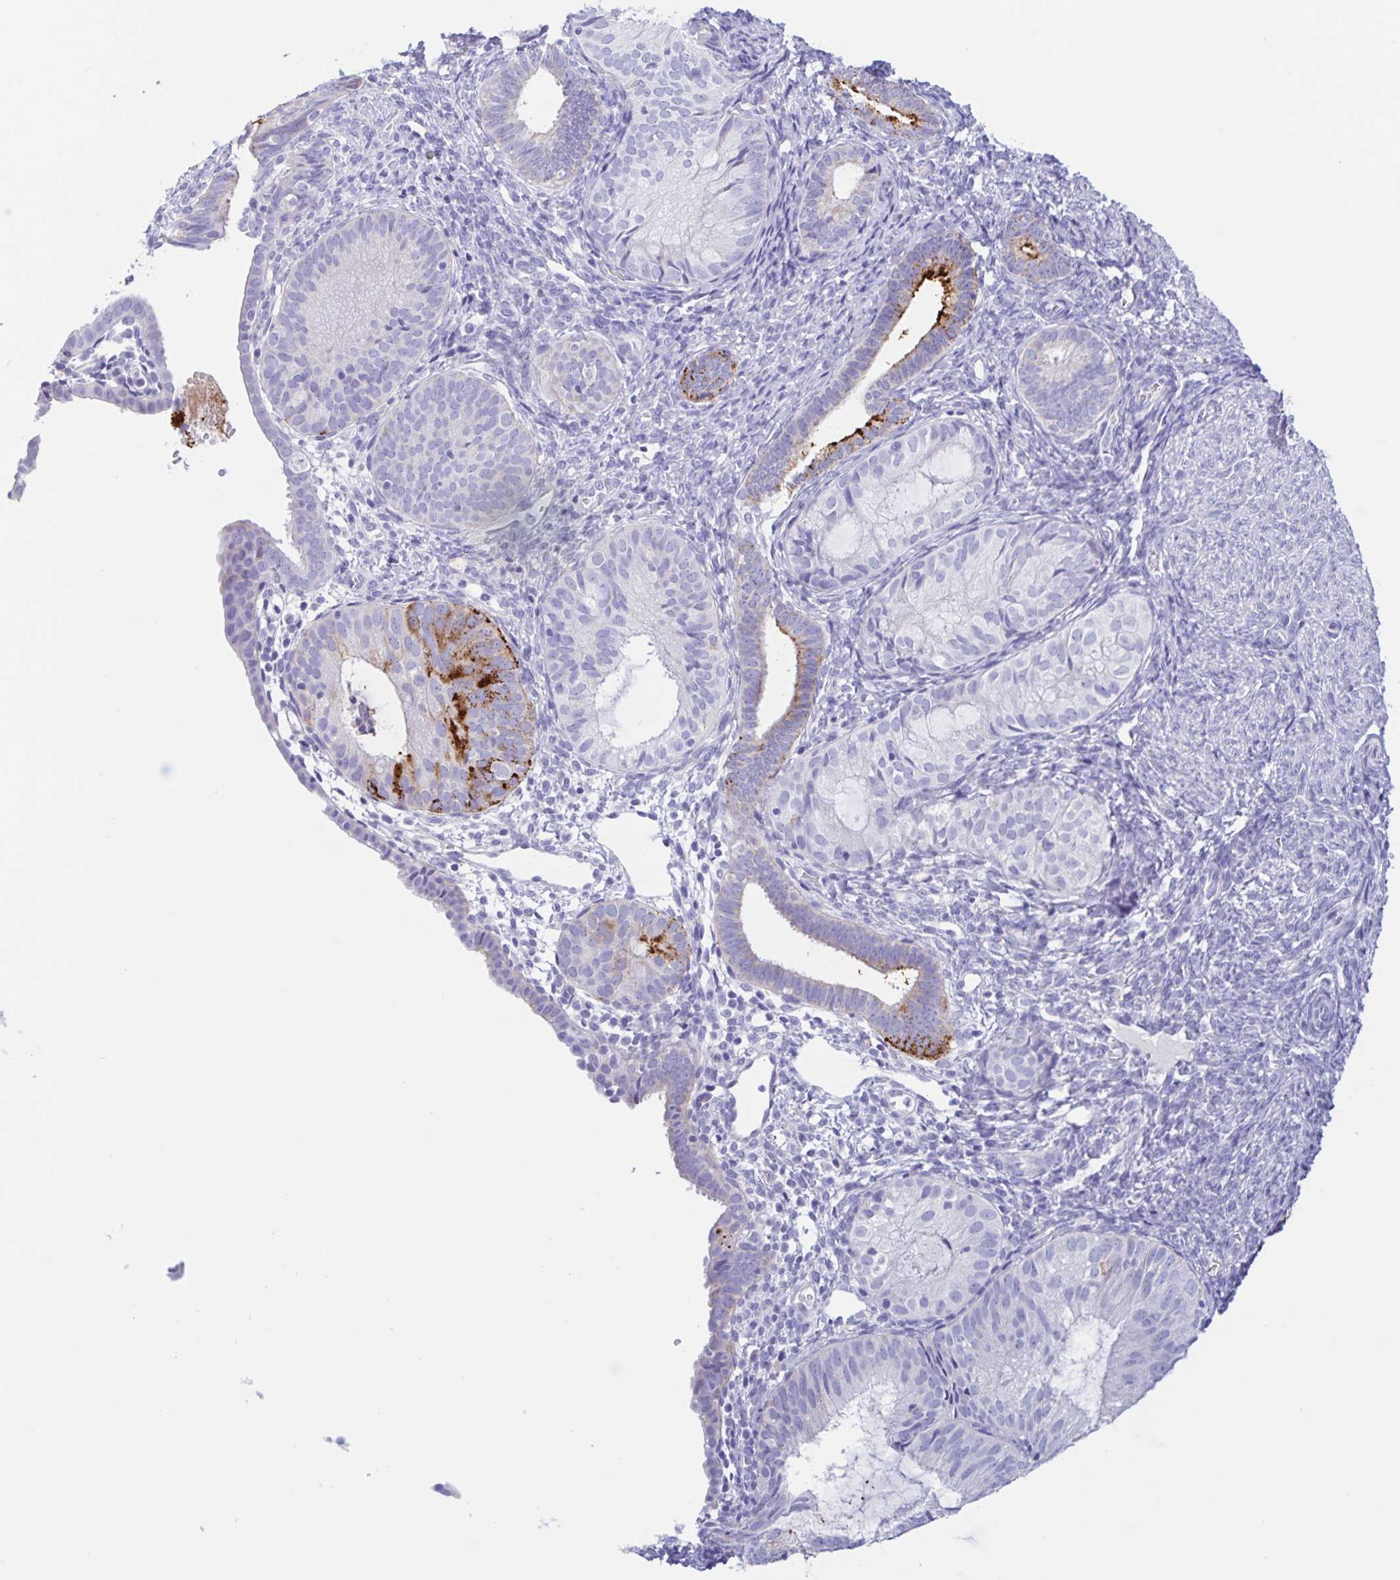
{"staining": {"intensity": "negative", "quantity": "none", "location": "none"}, "tissue": "endometrial cancer", "cell_type": "Tumor cells", "image_type": "cancer", "snomed": [{"axis": "morphology", "description": "Normal tissue, NOS"}, {"axis": "morphology", "description": "Adenocarcinoma, NOS"}, {"axis": "topography", "description": "Smooth muscle"}, {"axis": "topography", "description": "Endometrium"}, {"axis": "topography", "description": "Myometrium, NOS"}], "caption": "The photomicrograph shows no staining of tumor cells in endometrial adenocarcinoma.", "gene": "DMBT1", "patient": {"sex": "female", "age": 81}}